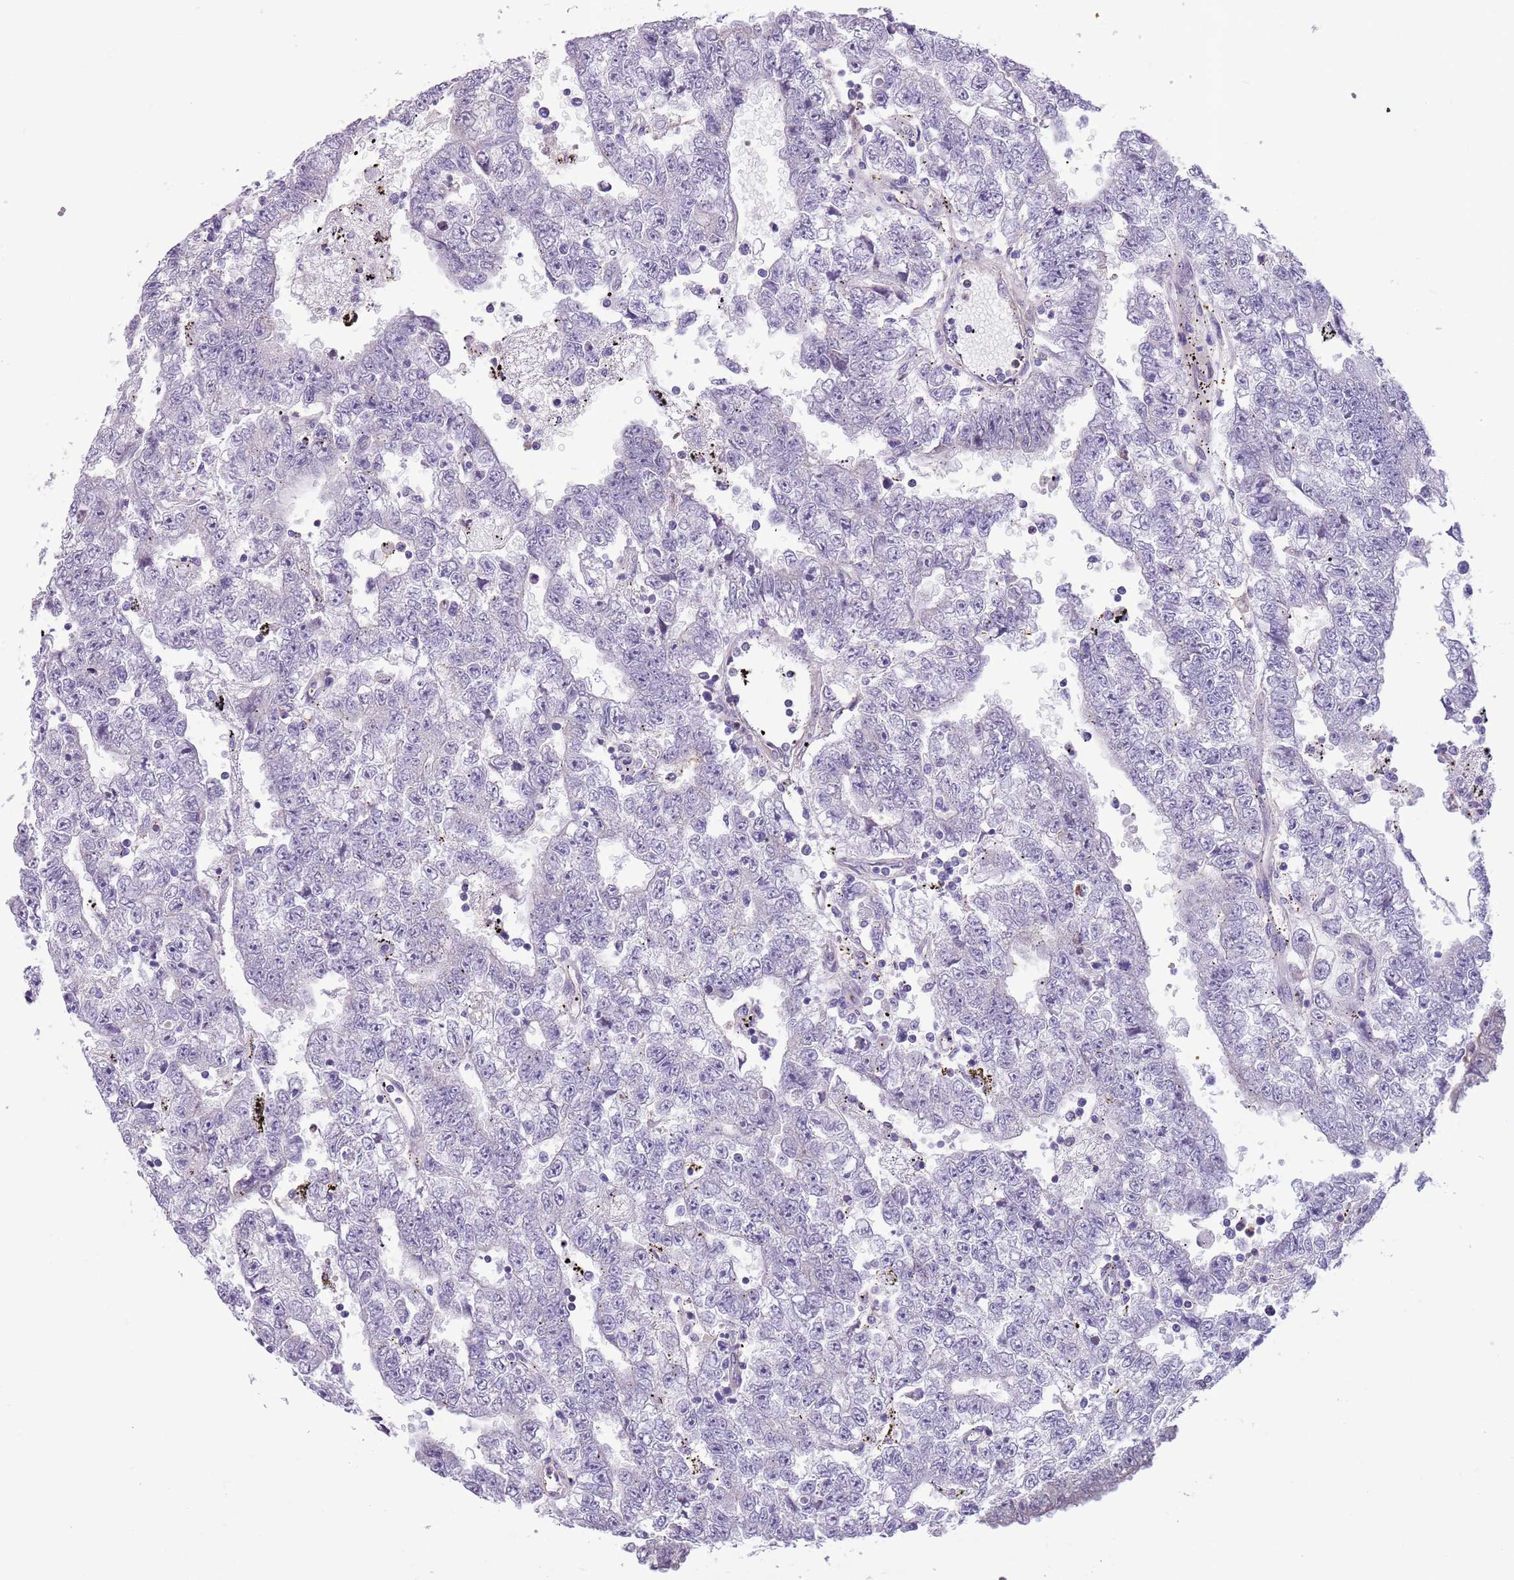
{"staining": {"intensity": "negative", "quantity": "none", "location": "none"}, "tissue": "testis cancer", "cell_type": "Tumor cells", "image_type": "cancer", "snomed": [{"axis": "morphology", "description": "Carcinoma, Embryonal, NOS"}, {"axis": "topography", "description": "Testis"}], "caption": "Testis cancer was stained to show a protein in brown. There is no significant expression in tumor cells.", "gene": "JAML", "patient": {"sex": "male", "age": 25}}